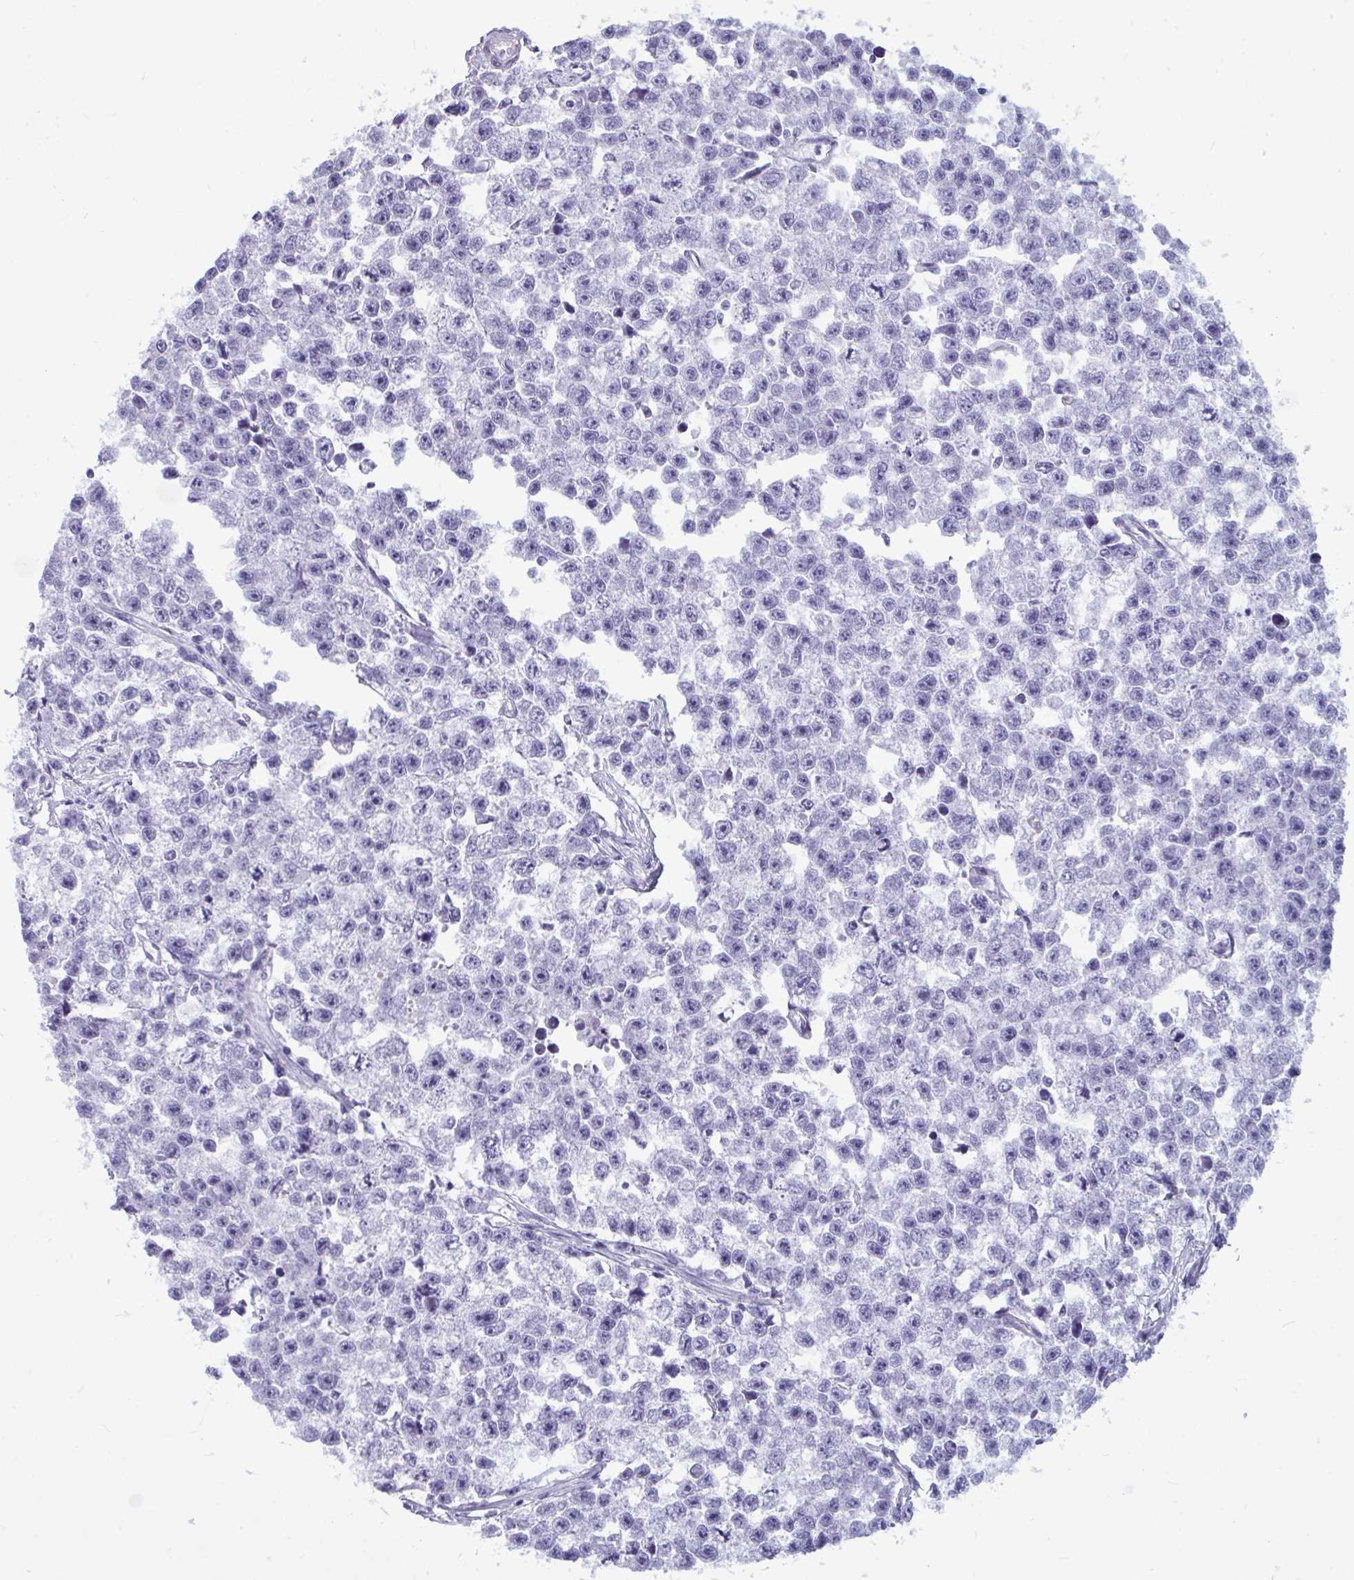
{"staining": {"intensity": "negative", "quantity": "none", "location": "none"}, "tissue": "testis cancer", "cell_type": "Tumor cells", "image_type": "cancer", "snomed": [{"axis": "morphology", "description": "Seminoma, NOS"}, {"axis": "topography", "description": "Testis"}], "caption": "High power microscopy photomicrograph of an IHC photomicrograph of testis cancer, revealing no significant staining in tumor cells. The staining was performed using DAB (3,3'-diaminobenzidine) to visualize the protein expression in brown, while the nuclei were stained in blue with hematoxylin (Magnification: 20x).", "gene": "ANKRD60", "patient": {"sex": "male", "age": 26}}